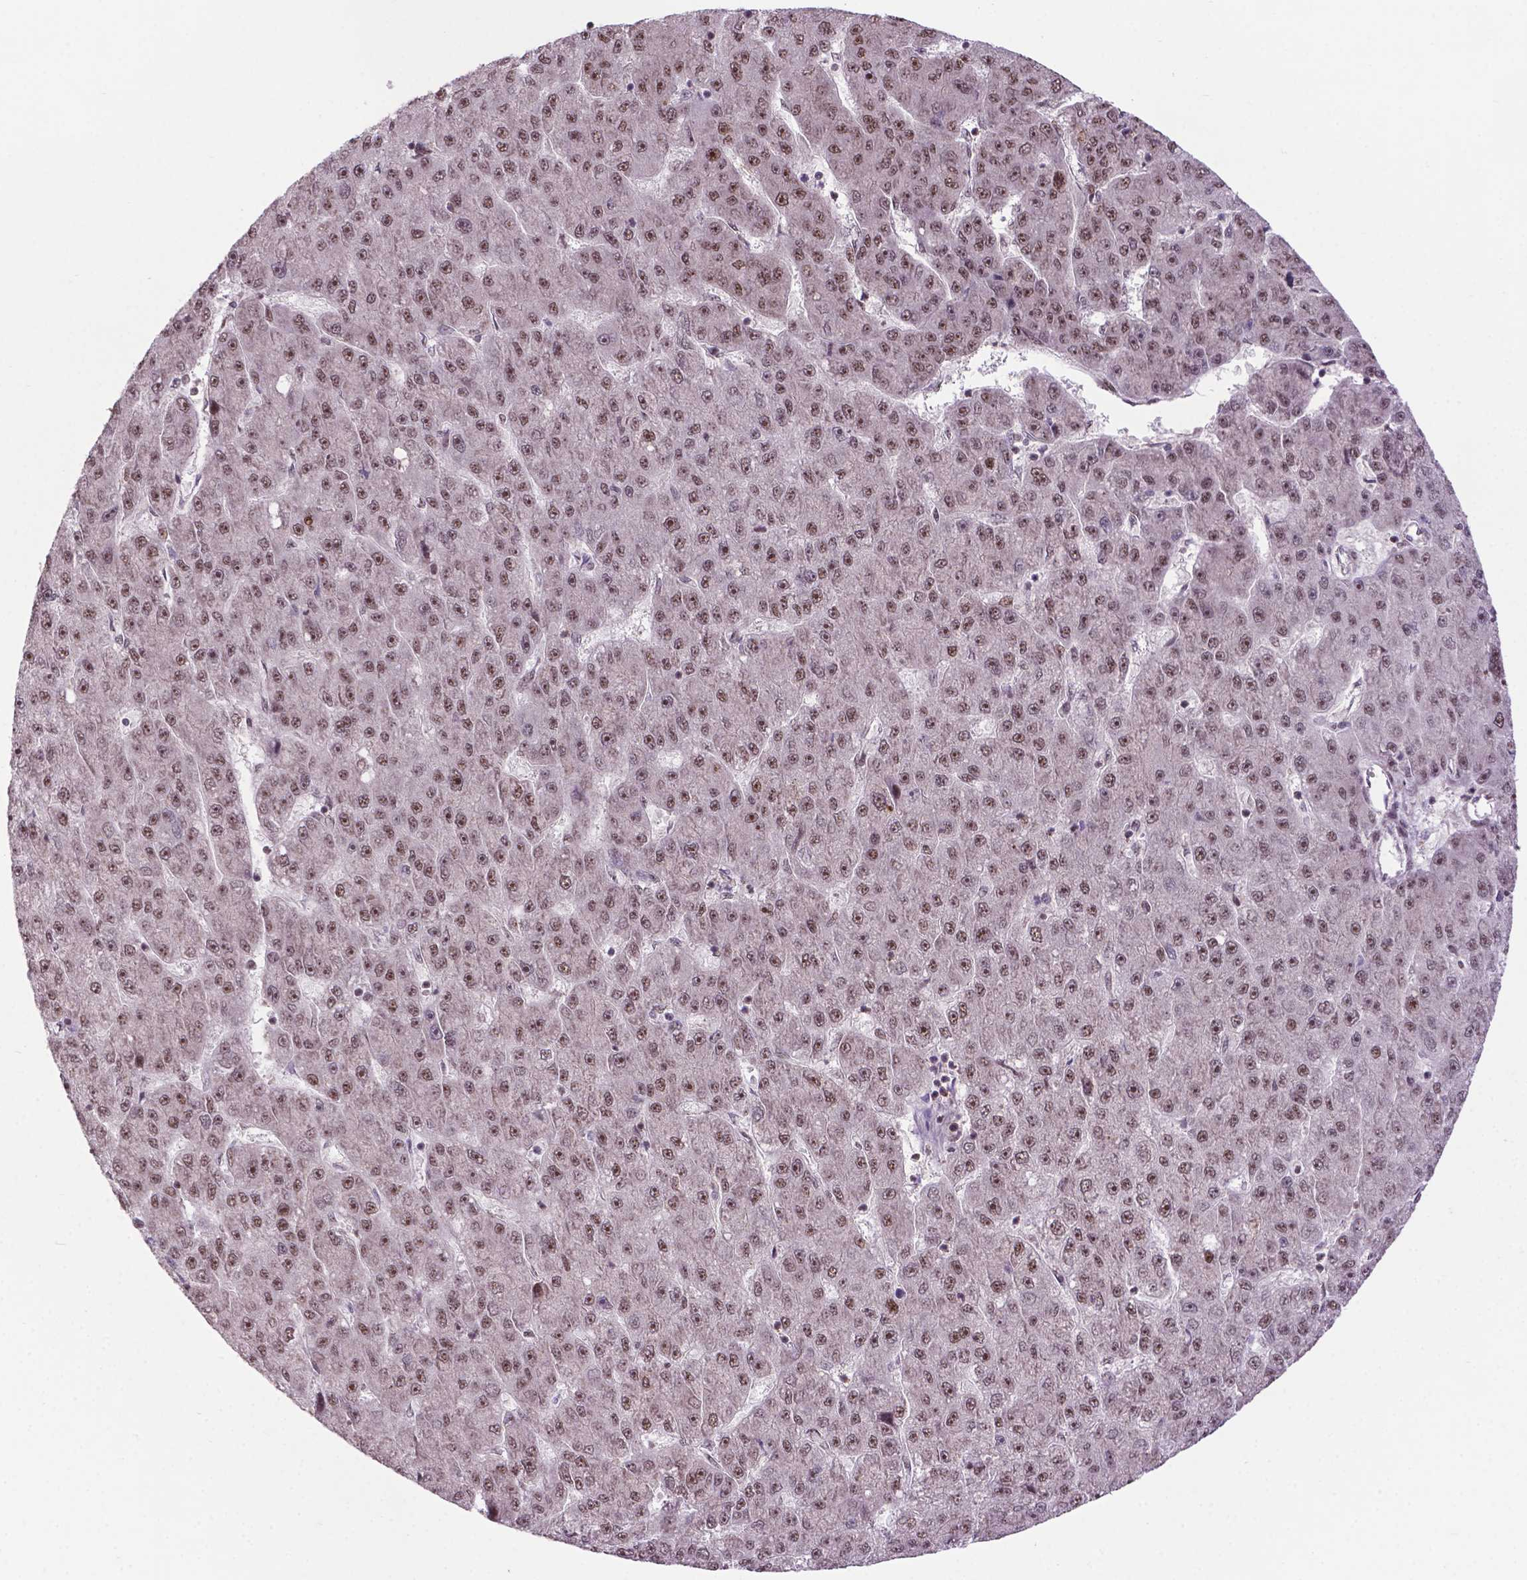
{"staining": {"intensity": "moderate", "quantity": ">75%", "location": "nuclear"}, "tissue": "liver cancer", "cell_type": "Tumor cells", "image_type": "cancer", "snomed": [{"axis": "morphology", "description": "Carcinoma, Hepatocellular, NOS"}, {"axis": "topography", "description": "Liver"}], "caption": "Approximately >75% of tumor cells in liver cancer (hepatocellular carcinoma) reveal moderate nuclear protein positivity as visualized by brown immunohistochemical staining.", "gene": "CSNK2A1", "patient": {"sex": "male", "age": 67}}